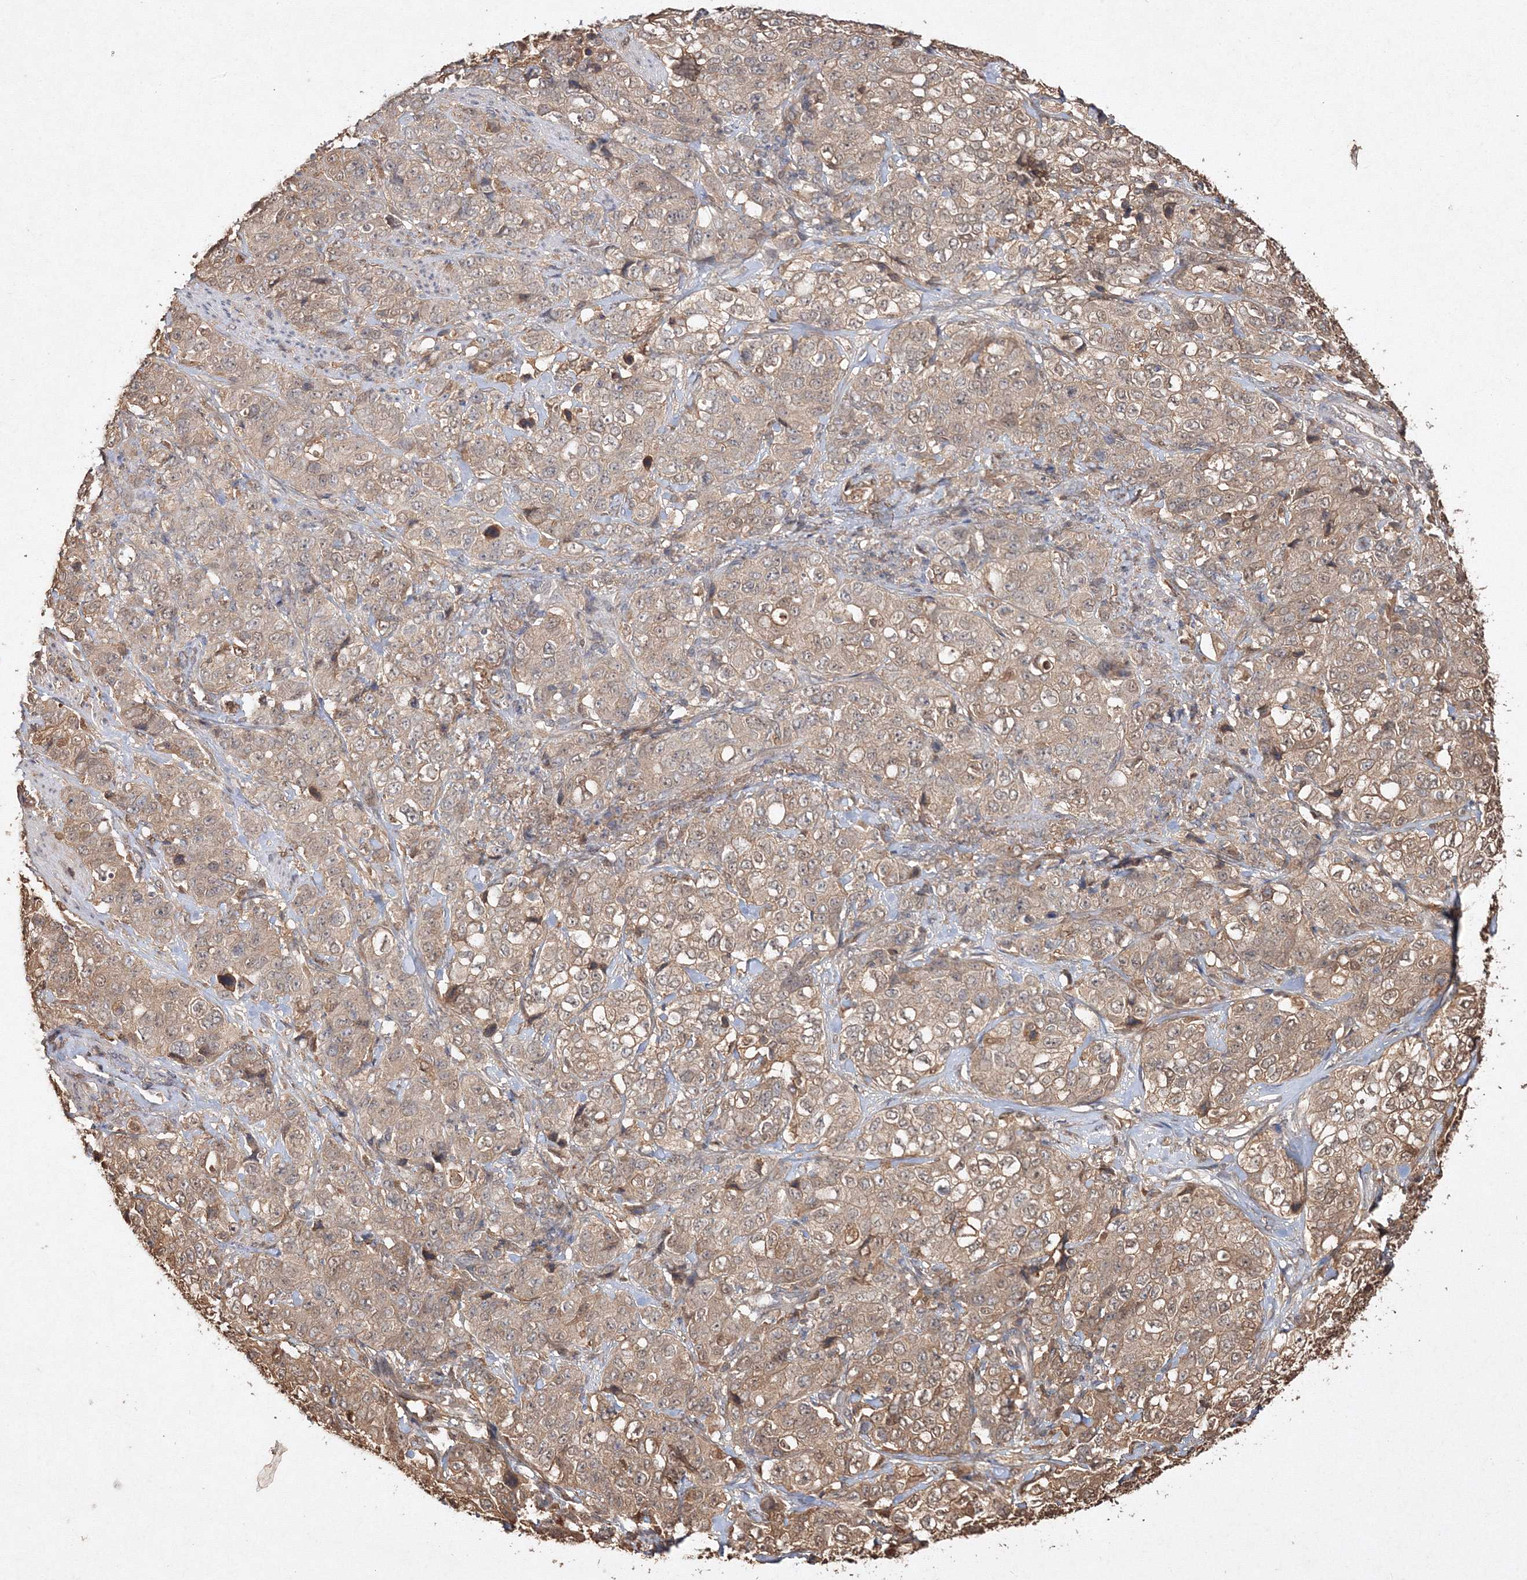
{"staining": {"intensity": "weak", "quantity": ">75%", "location": "cytoplasmic/membranous"}, "tissue": "stomach cancer", "cell_type": "Tumor cells", "image_type": "cancer", "snomed": [{"axis": "morphology", "description": "Adenocarcinoma, NOS"}, {"axis": "topography", "description": "Stomach"}], "caption": "Stomach cancer (adenocarcinoma) was stained to show a protein in brown. There is low levels of weak cytoplasmic/membranous positivity in approximately >75% of tumor cells.", "gene": "S100A11", "patient": {"sex": "male", "age": 48}}